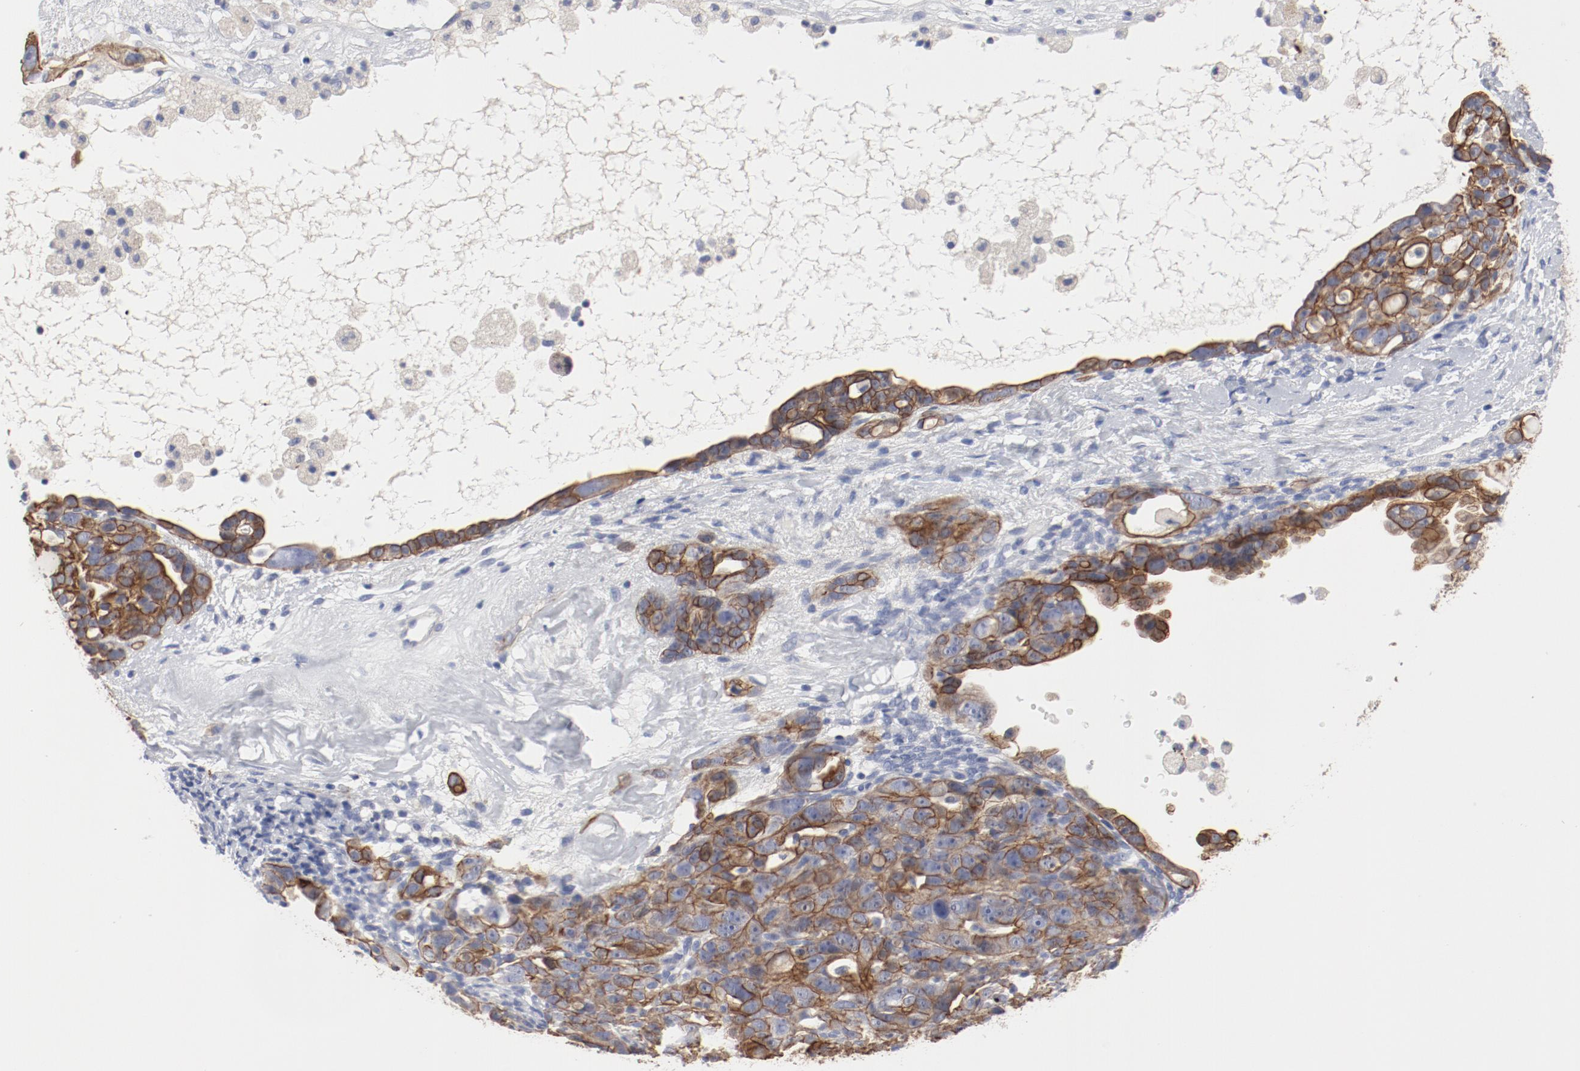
{"staining": {"intensity": "strong", "quantity": ">75%", "location": "cytoplasmic/membranous"}, "tissue": "ovarian cancer", "cell_type": "Tumor cells", "image_type": "cancer", "snomed": [{"axis": "morphology", "description": "Cystadenocarcinoma, serous, NOS"}, {"axis": "topography", "description": "Ovary"}], "caption": "Protein expression analysis of ovarian serous cystadenocarcinoma displays strong cytoplasmic/membranous positivity in approximately >75% of tumor cells.", "gene": "TSPAN6", "patient": {"sex": "female", "age": 66}}